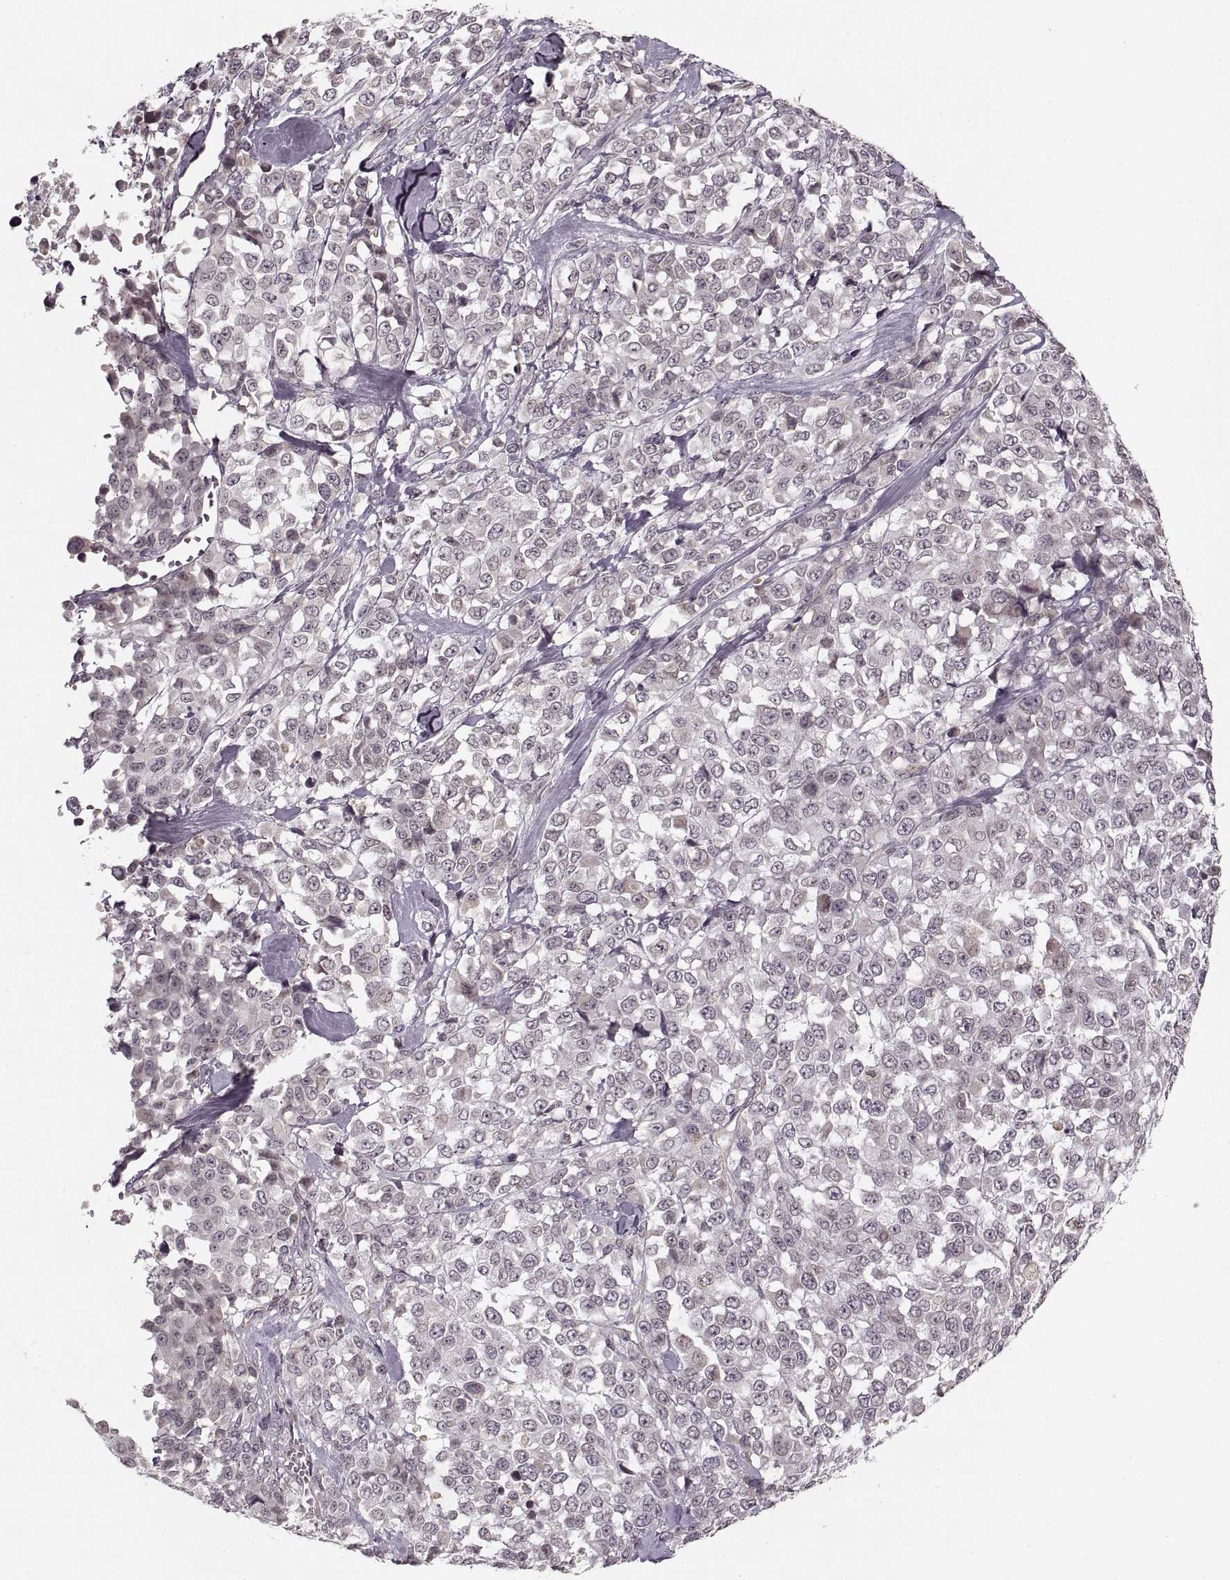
{"staining": {"intensity": "negative", "quantity": "none", "location": "none"}, "tissue": "melanoma", "cell_type": "Tumor cells", "image_type": "cancer", "snomed": [{"axis": "morphology", "description": "Malignant melanoma, Metastatic site"}, {"axis": "topography", "description": "Skin"}], "caption": "Malignant melanoma (metastatic site) was stained to show a protein in brown. There is no significant expression in tumor cells.", "gene": "ASIC3", "patient": {"sex": "male", "age": 84}}